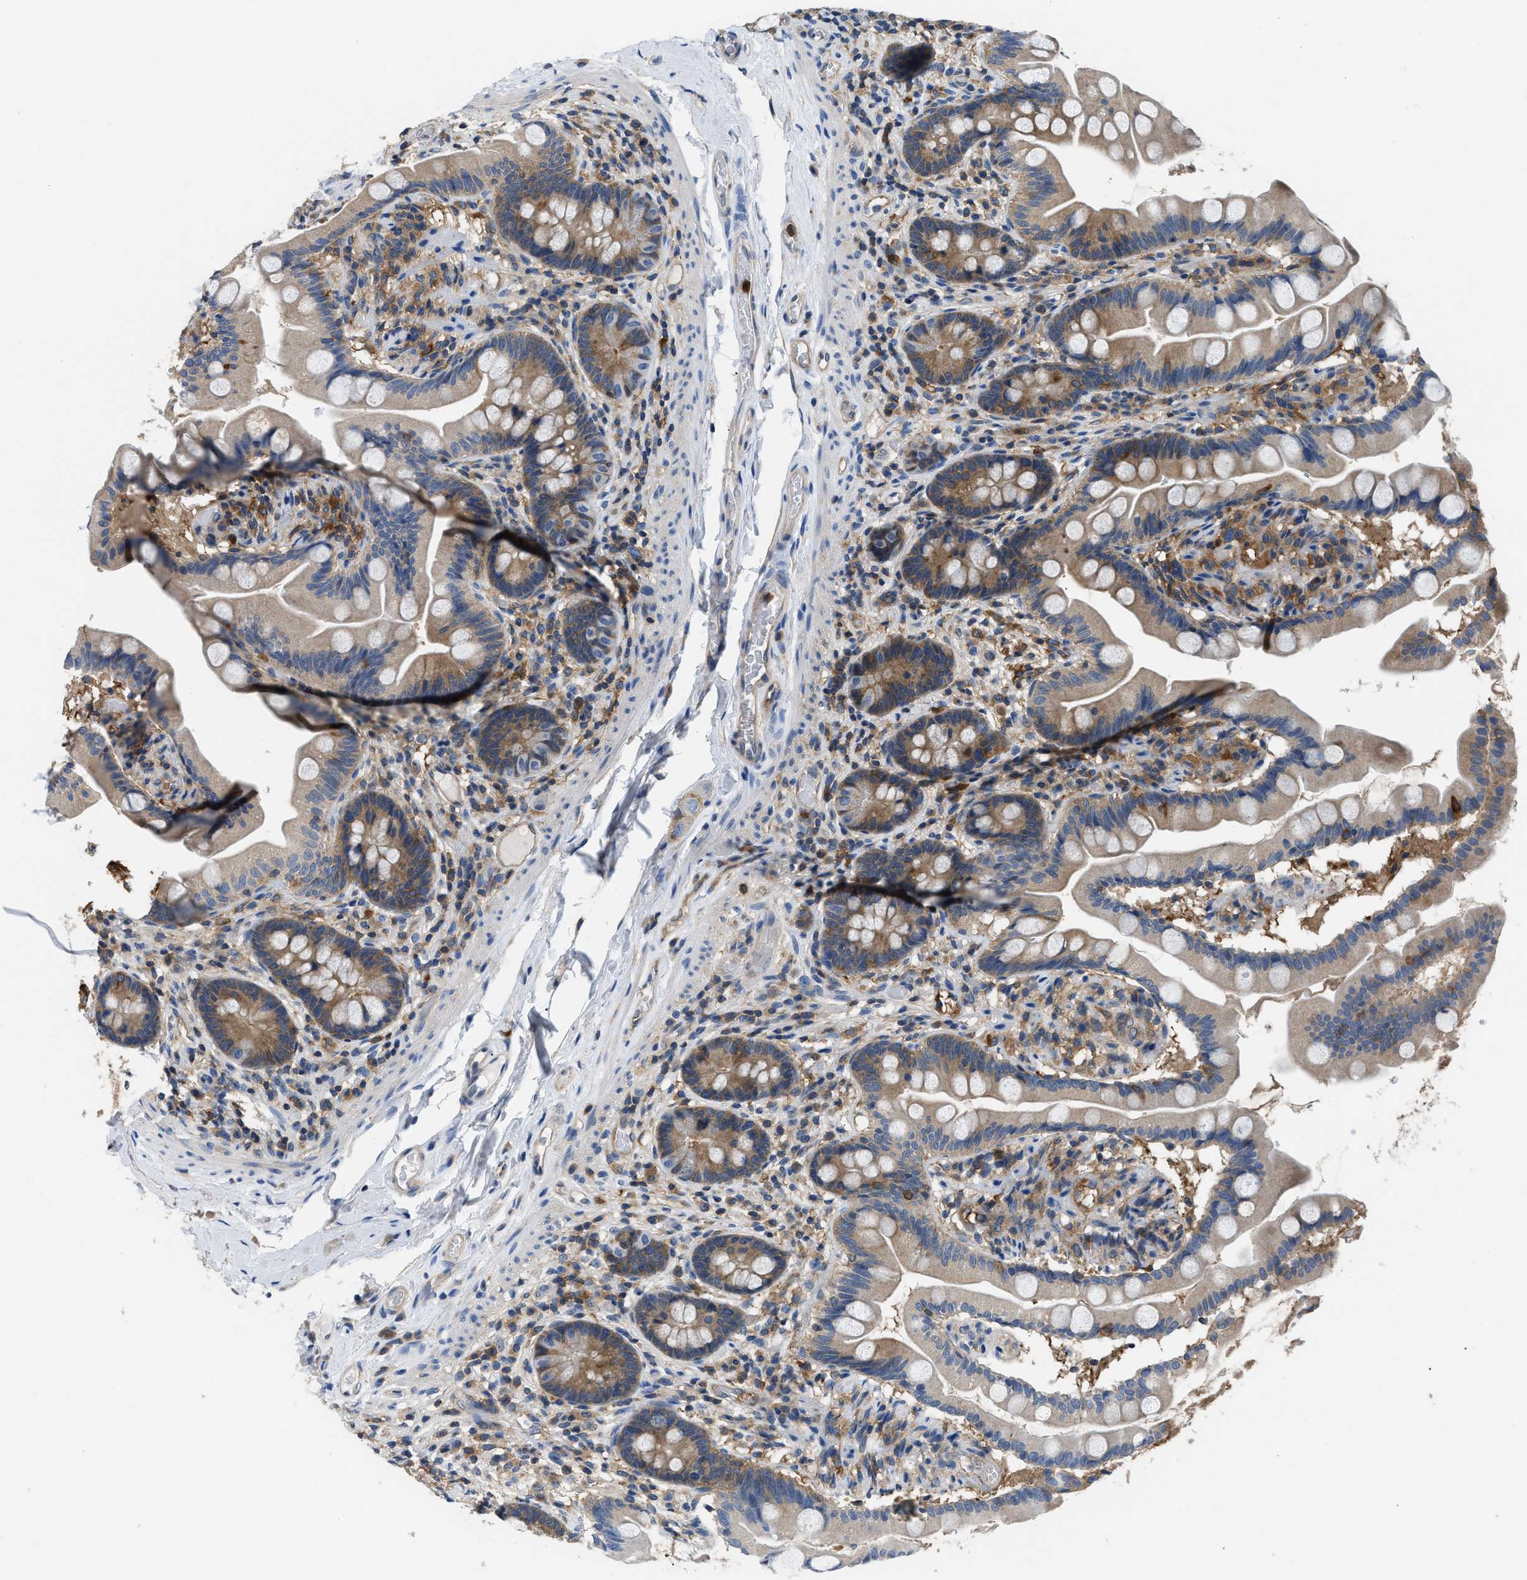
{"staining": {"intensity": "moderate", "quantity": "25%-75%", "location": "cytoplasmic/membranous"}, "tissue": "small intestine", "cell_type": "Glandular cells", "image_type": "normal", "snomed": [{"axis": "morphology", "description": "Normal tissue, NOS"}, {"axis": "topography", "description": "Small intestine"}], "caption": "Immunohistochemistry histopathology image of benign human small intestine stained for a protein (brown), which displays medium levels of moderate cytoplasmic/membranous expression in approximately 25%-75% of glandular cells.", "gene": "PKM", "patient": {"sex": "female", "age": 56}}